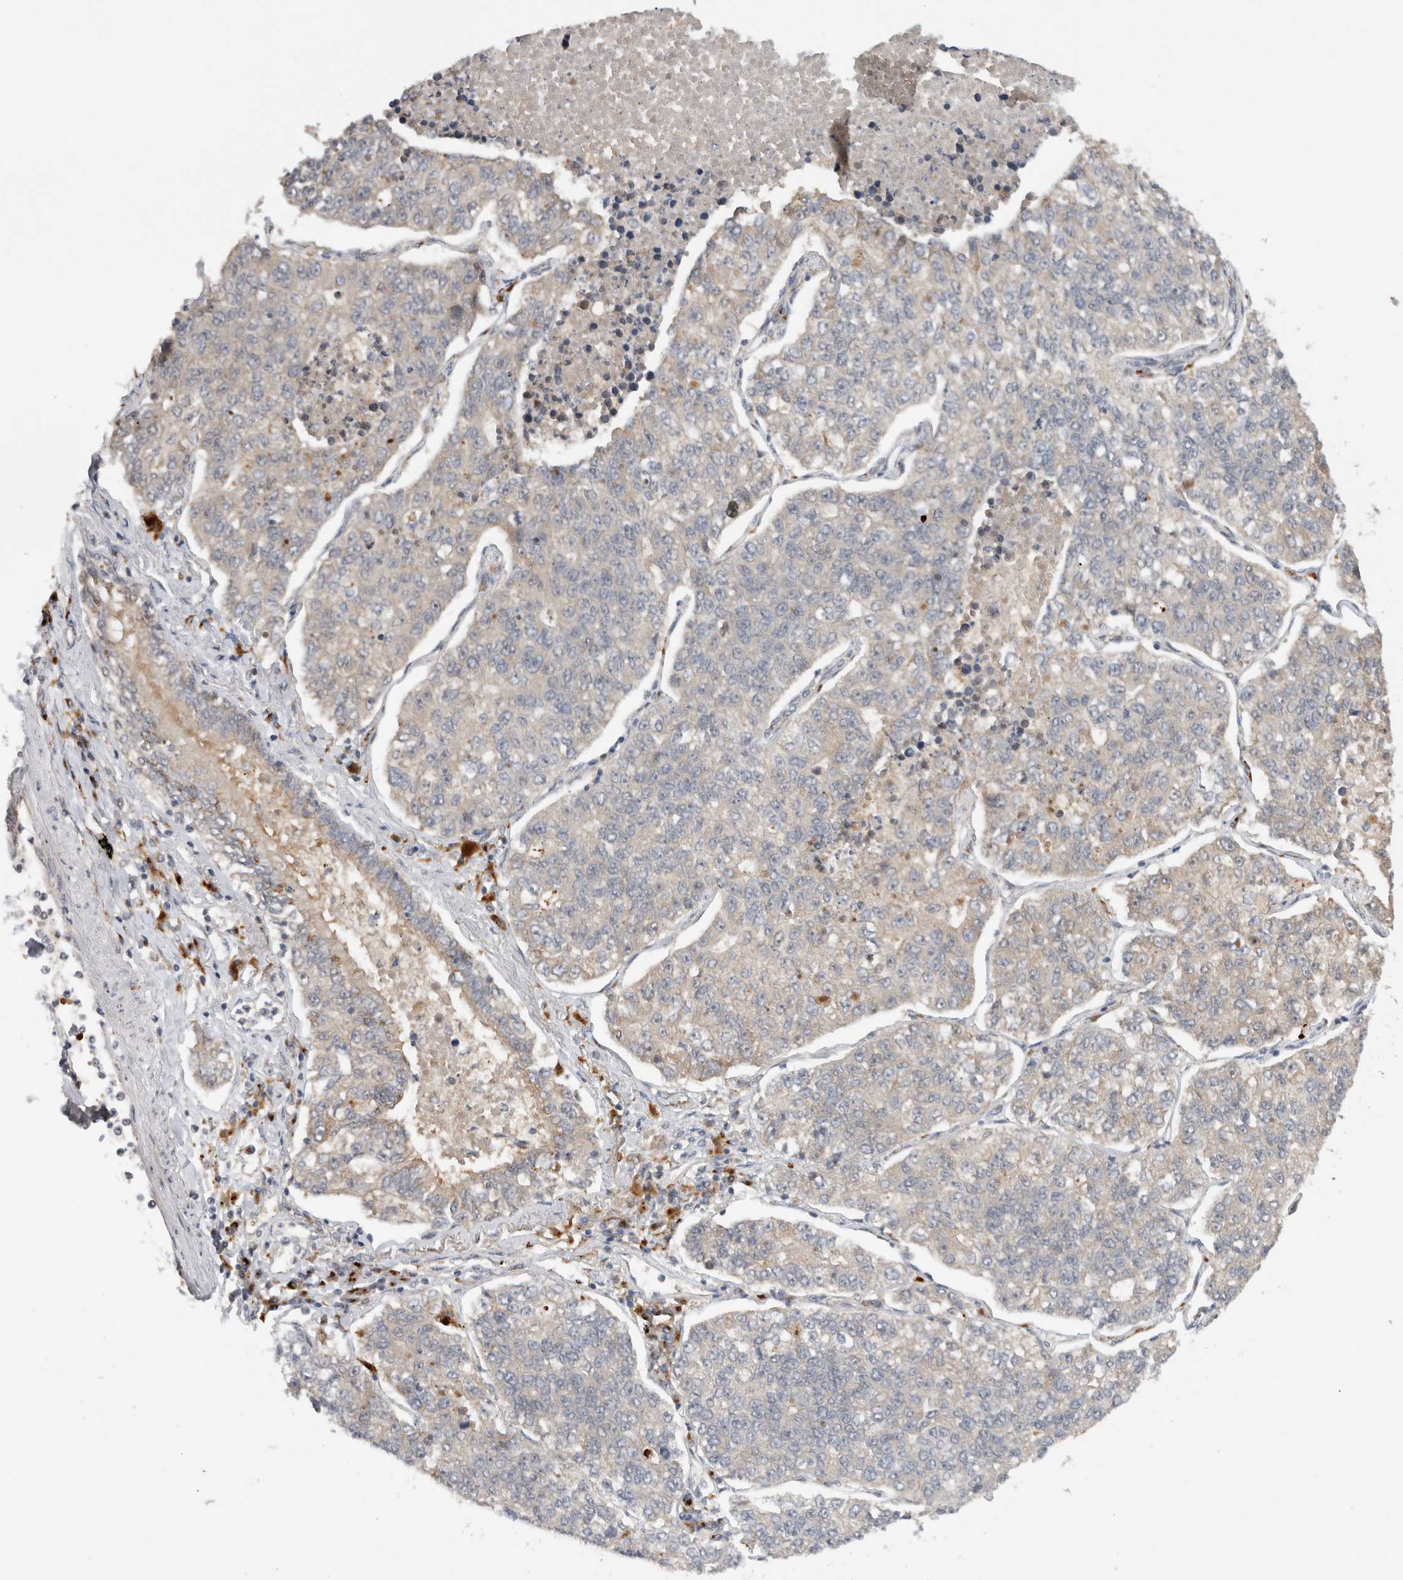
{"staining": {"intensity": "negative", "quantity": "none", "location": "none"}, "tissue": "lung cancer", "cell_type": "Tumor cells", "image_type": "cancer", "snomed": [{"axis": "morphology", "description": "Adenocarcinoma, NOS"}, {"axis": "topography", "description": "Lung"}], "caption": "An immunohistochemistry photomicrograph of lung cancer is shown. There is no staining in tumor cells of lung cancer.", "gene": "OTUD6B", "patient": {"sex": "male", "age": 49}}